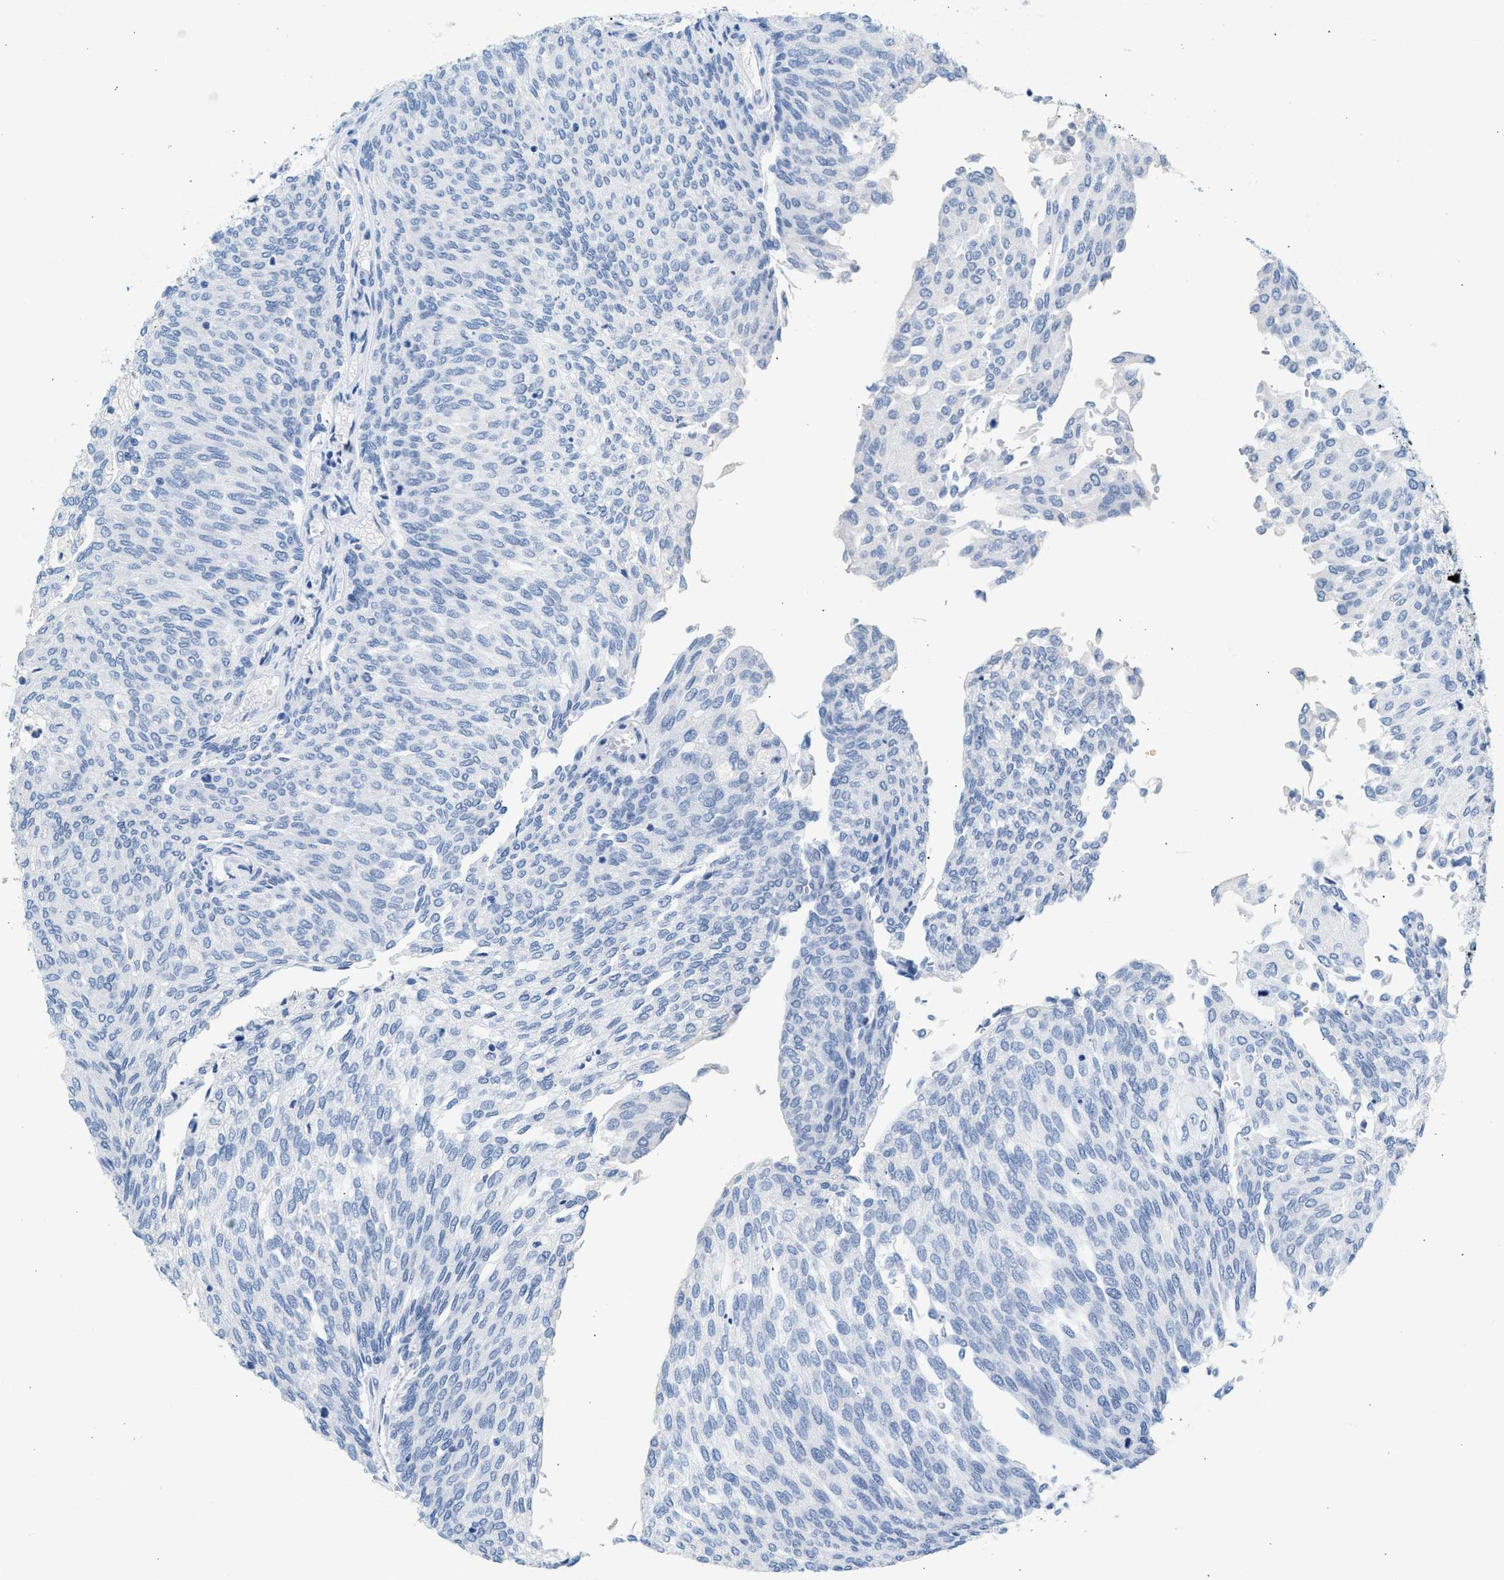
{"staining": {"intensity": "negative", "quantity": "none", "location": "none"}, "tissue": "urothelial cancer", "cell_type": "Tumor cells", "image_type": "cancer", "snomed": [{"axis": "morphology", "description": "Urothelial carcinoma, Low grade"}, {"axis": "topography", "description": "Urinary bladder"}], "caption": "The histopathology image exhibits no staining of tumor cells in urothelial carcinoma (low-grade).", "gene": "HHATL", "patient": {"sex": "female", "age": 79}}